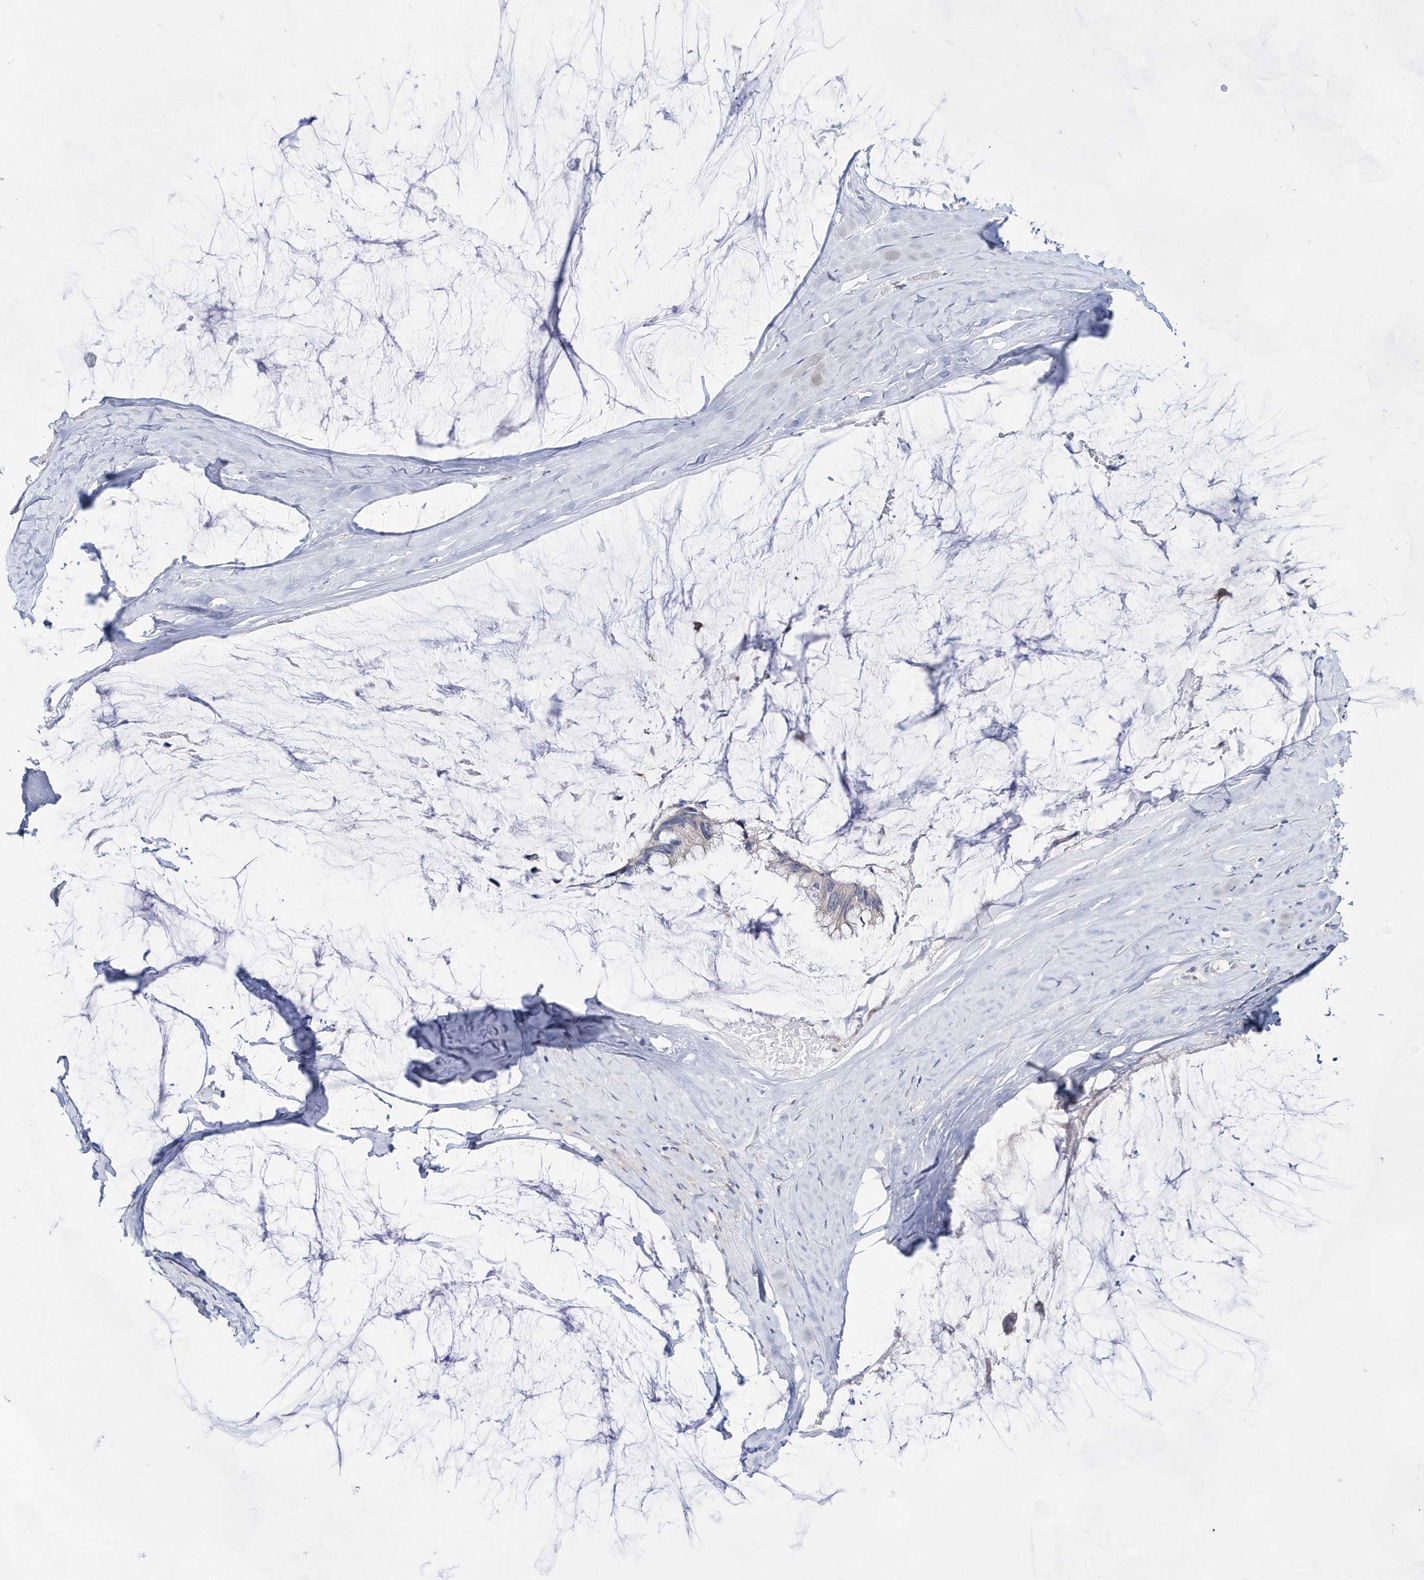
{"staining": {"intensity": "negative", "quantity": "none", "location": "none"}, "tissue": "ovarian cancer", "cell_type": "Tumor cells", "image_type": "cancer", "snomed": [{"axis": "morphology", "description": "Cystadenocarcinoma, mucinous, NOS"}, {"axis": "topography", "description": "Ovary"}], "caption": "There is no significant expression in tumor cells of ovarian cancer.", "gene": "BDH2", "patient": {"sex": "female", "age": 39}}